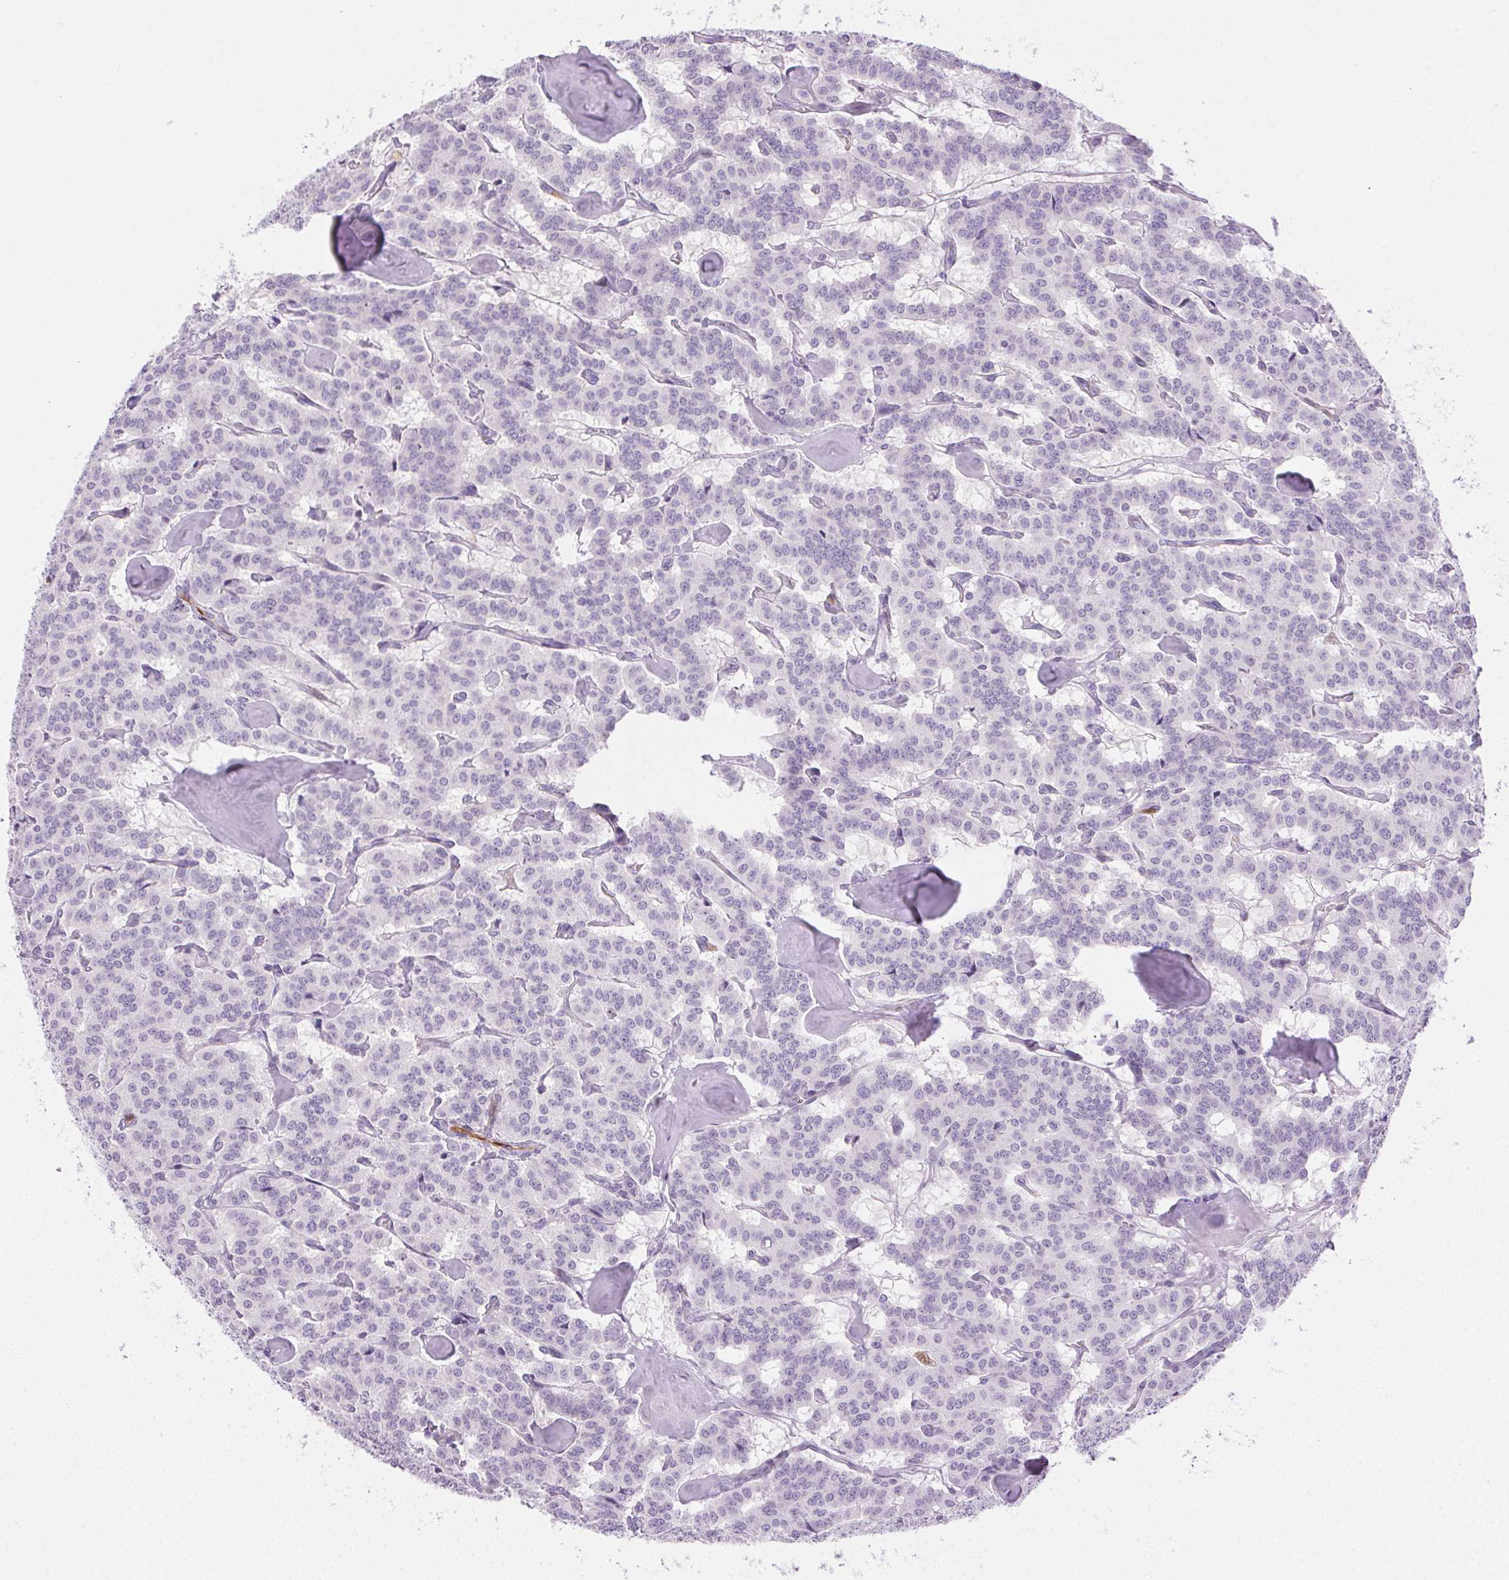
{"staining": {"intensity": "negative", "quantity": "none", "location": "none"}, "tissue": "carcinoid", "cell_type": "Tumor cells", "image_type": "cancer", "snomed": [{"axis": "morphology", "description": "Carcinoid, malignant, NOS"}, {"axis": "topography", "description": "Lung"}], "caption": "This micrograph is of carcinoid (malignant) stained with immunohistochemistry to label a protein in brown with the nuclei are counter-stained blue. There is no expression in tumor cells. (Brightfield microscopy of DAB immunohistochemistry at high magnification).", "gene": "TMEM45A", "patient": {"sex": "female", "age": 46}}